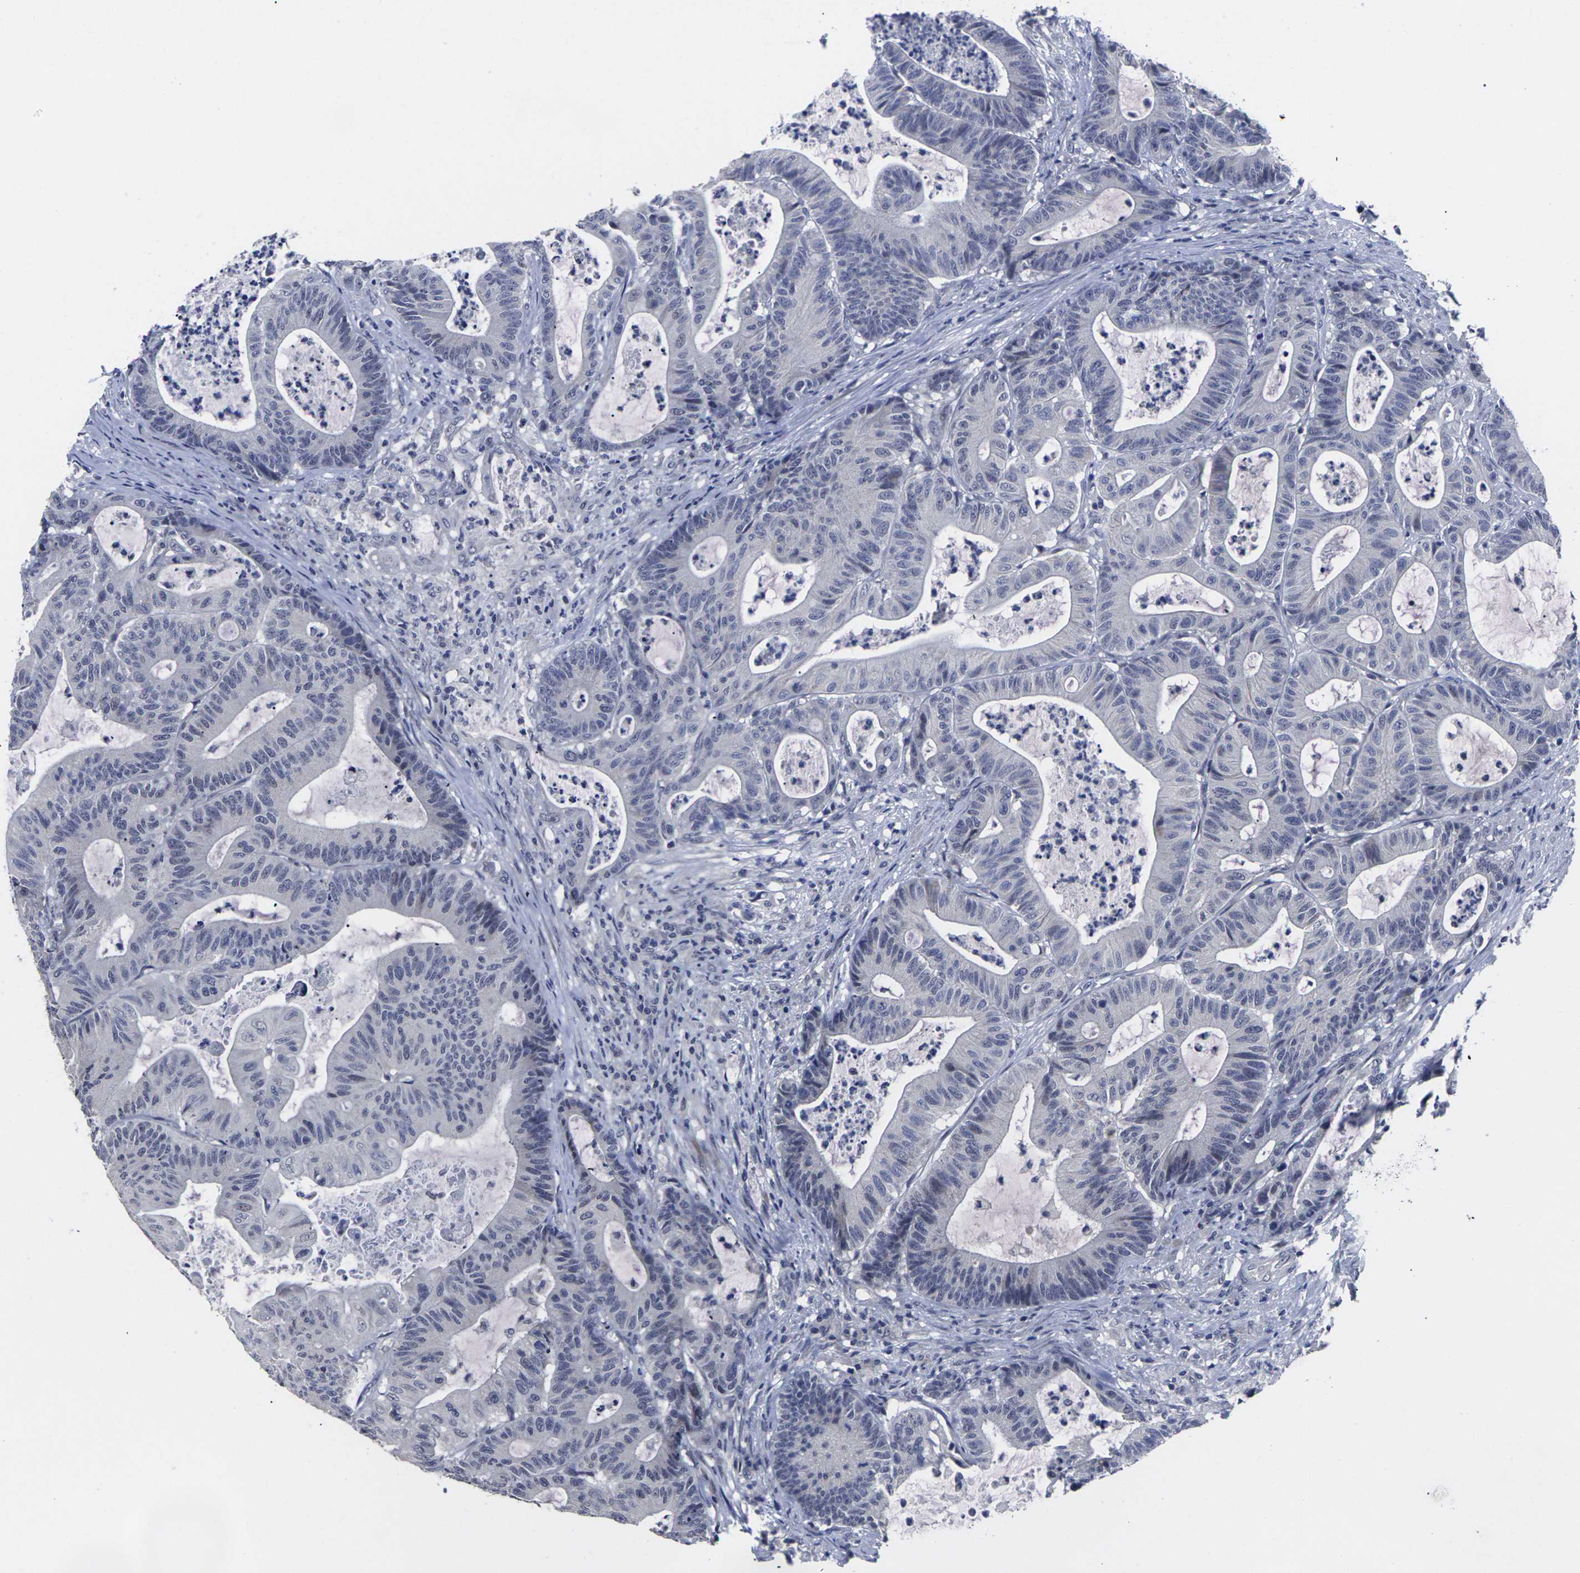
{"staining": {"intensity": "negative", "quantity": "none", "location": "none"}, "tissue": "colorectal cancer", "cell_type": "Tumor cells", "image_type": "cancer", "snomed": [{"axis": "morphology", "description": "Adenocarcinoma, NOS"}, {"axis": "topography", "description": "Colon"}], "caption": "Colorectal adenocarcinoma was stained to show a protein in brown. There is no significant staining in tumor cells.", "gene": "MSANTD4", "patient": {"sex": "female", "age": 84}}